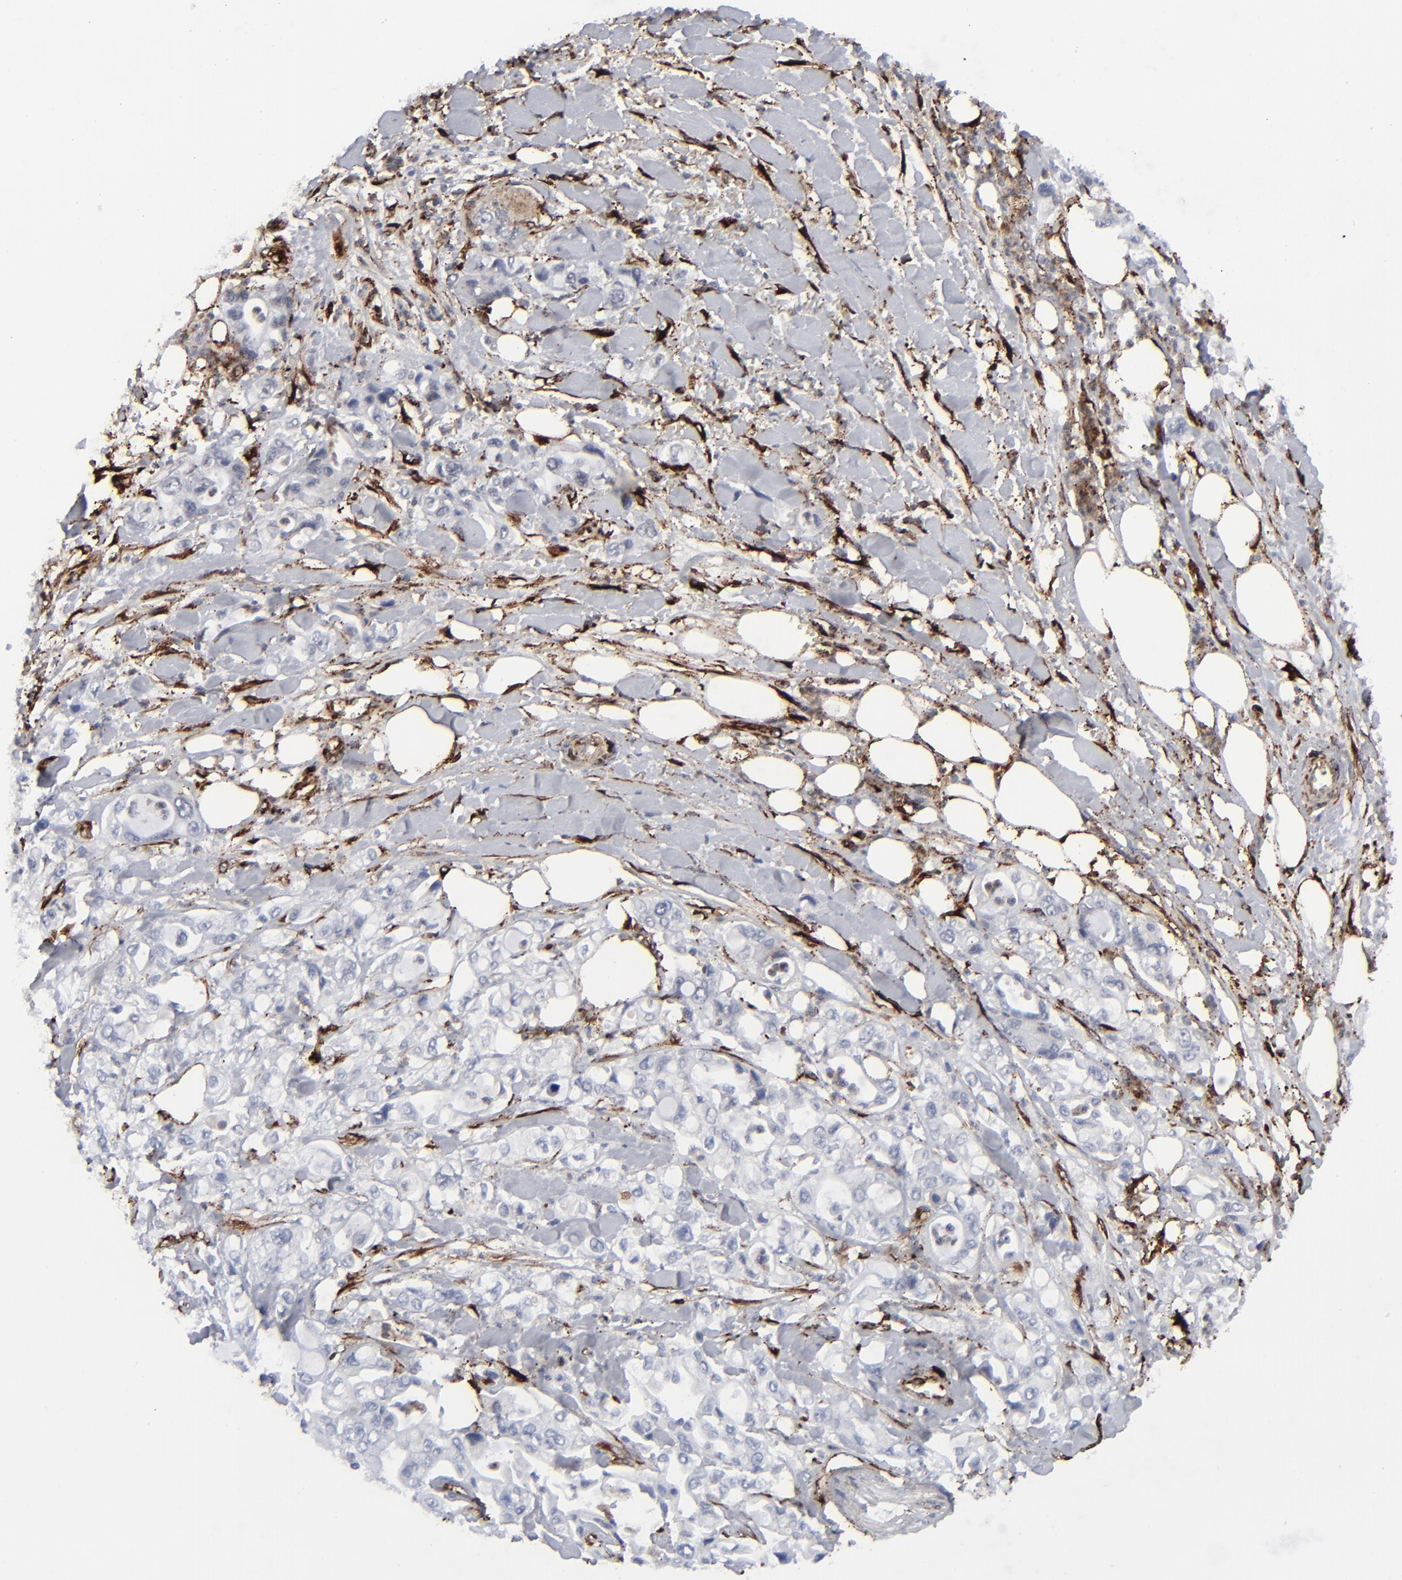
{"staining": {"intensity": "negative", "quantity": "none", "location": "none"}, "tissue": "pancreatic cancer", "cell_type": "Tumor cells", "image_type": "cancer", "snomed": [{"axis": "morphology", "description": "Adenocarcinoma, NOS"}, {"axis": "topography", "description": "Pancreas"}], "caption": "High magnification brightfield microscopy of adenocarcinoma (pancreatic) stained with DAB (brown) and counterstained with hematoxylin (blue): tumor cells show no significant positivity.", "gene": "SPARC", "patient": {"sex": "male", "age": 70}}